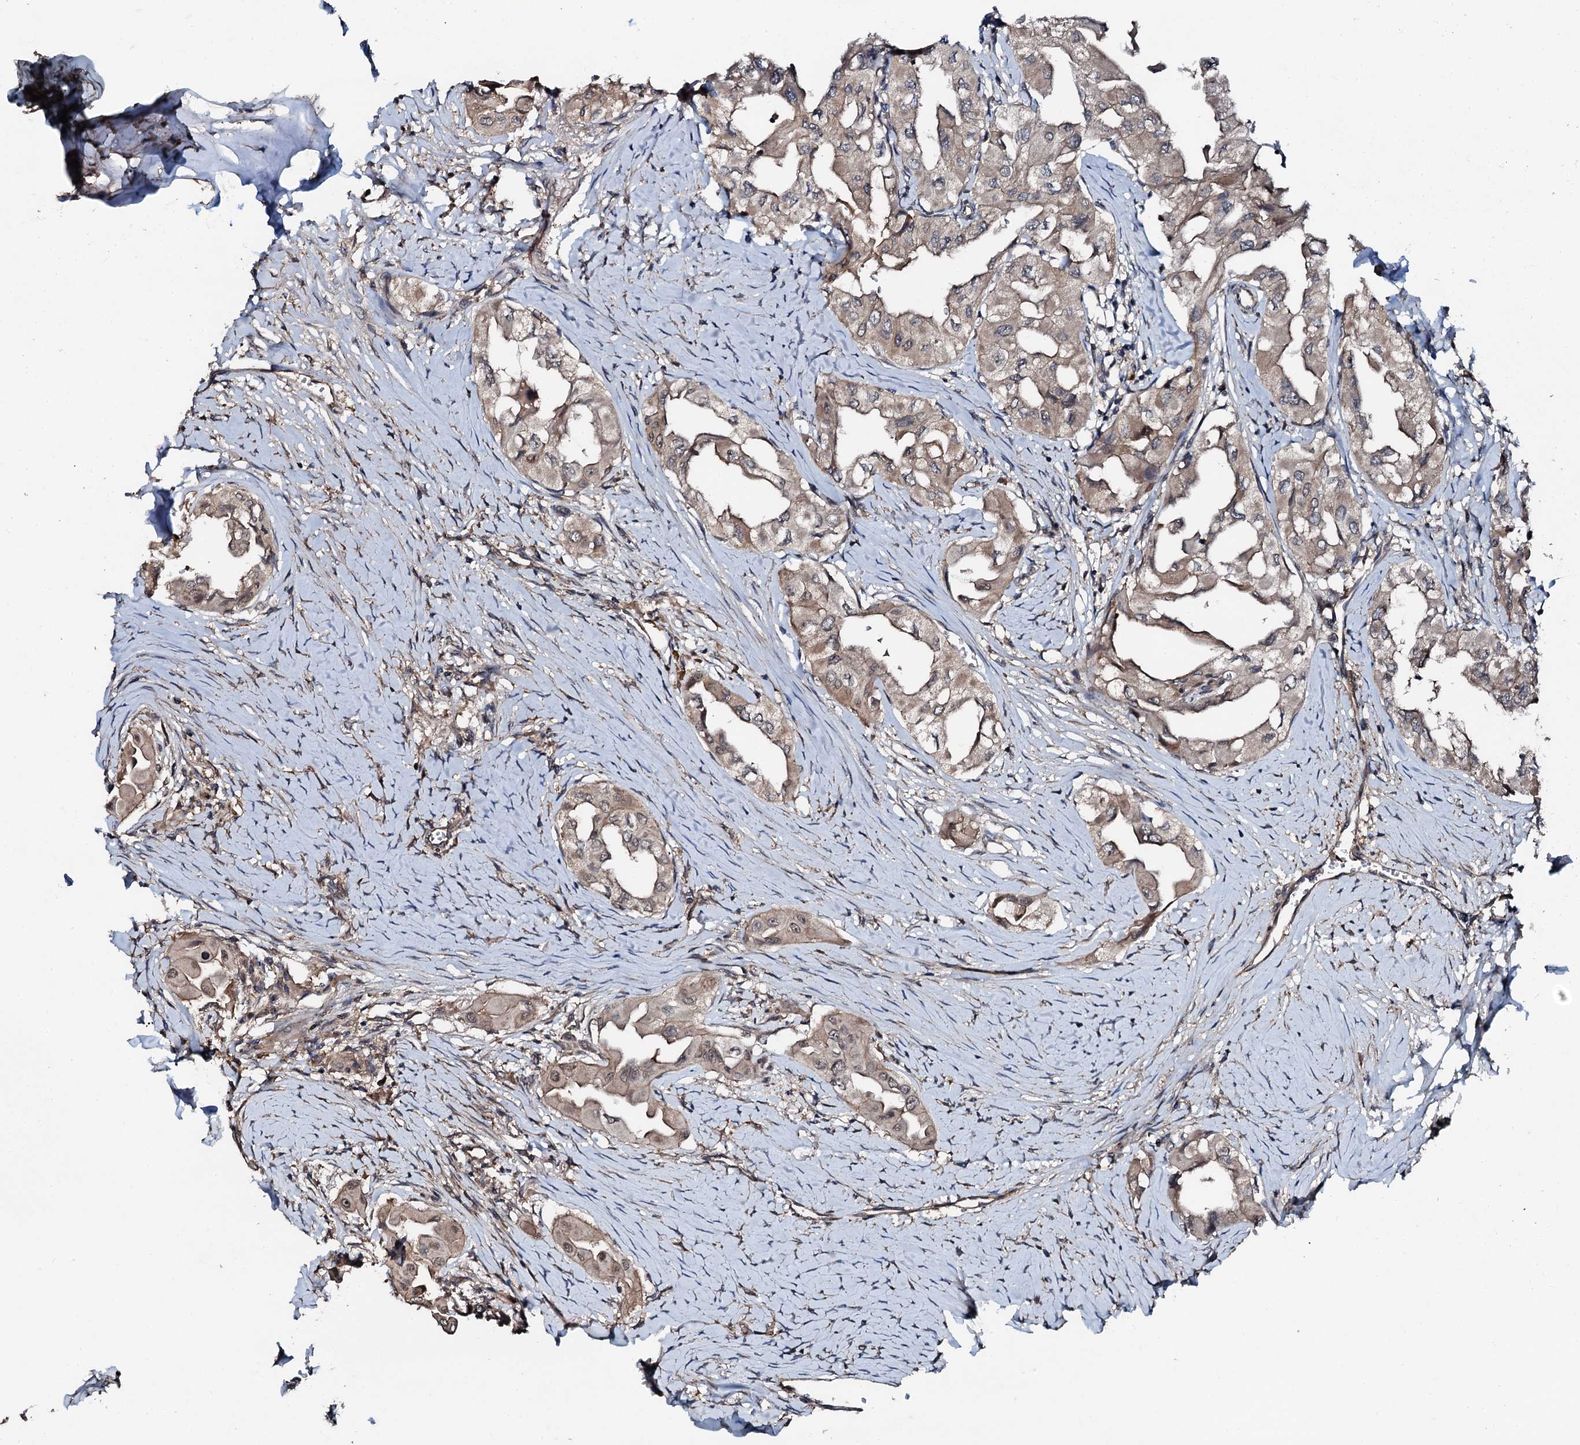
{"staining": {"intensity": "moderate", "quantity": ">75%", "location": "cytoplasmic/membranous"}, "tissue": "thyroid cancer", "cell_type": "Tumor cells", "image_type": "cancer", "snomed": [{"axis": "morphology", "description": "Papillary adenocarcinoma, NOS"}, {"axis": "topography", "description": "Thyroid gland"}], "caption": "Papillary adenocarcinoma (thyroid) was stained to show a protein in brown. There is medium levels of moderate cytoplasmic/membranous positivity in about >75% of tumor cells. The staining is performed using DAB brown chromogen to label protein expression. The nuclei are counter-stained blue using hematoxylin.", "gene": "FLYWCH1", "patient": {"sex": "female", "age": 59}}